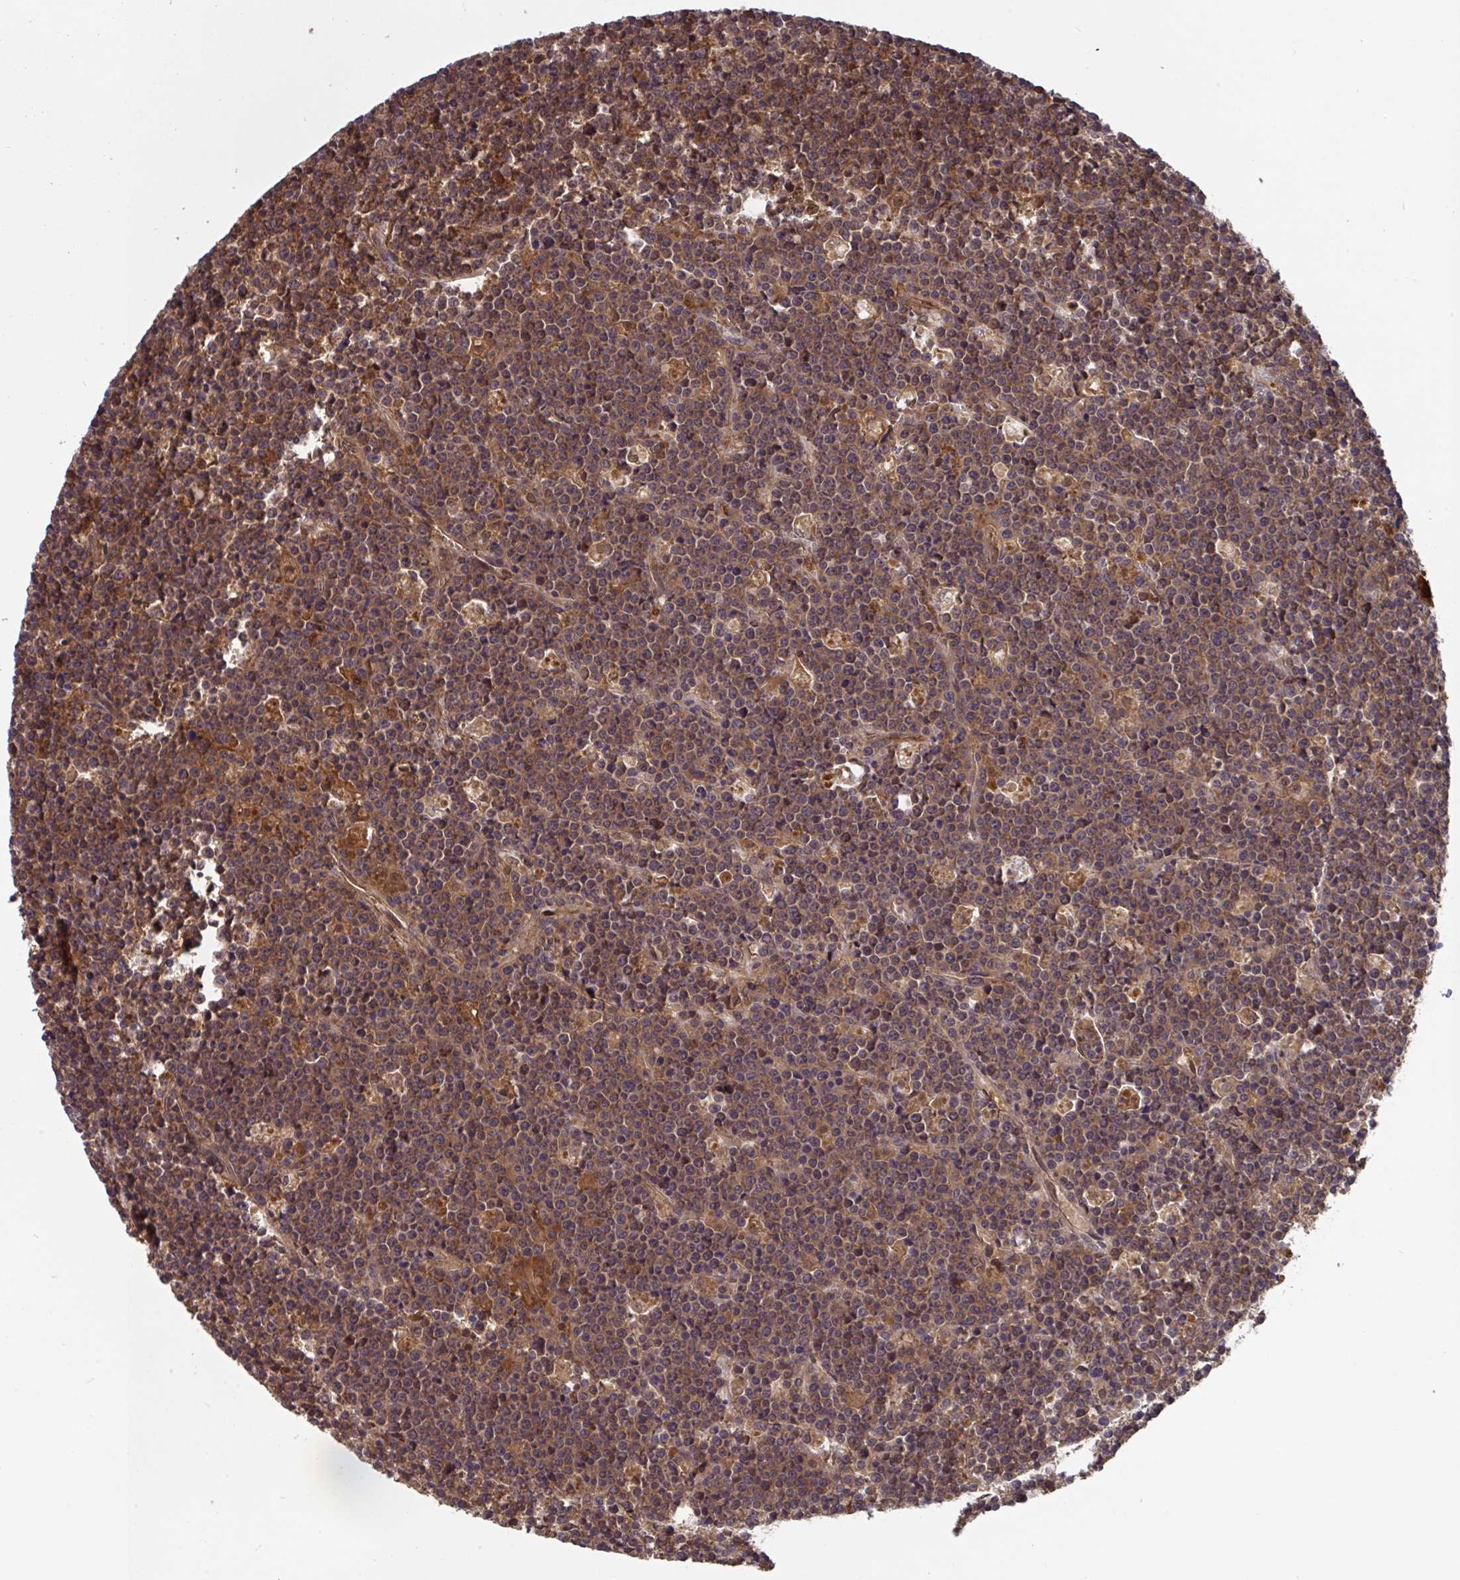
{"staining": {"intensity": "weak", "quantity": ">75%", "location": "cytoplasmic/membranous"}, "tissue": "lymphoma", "cell_type": "Tumor cells", "image_type": "cancer", "snomed": [{"axis": "morphology", "description": "Malignant lymphoma, non-Hodgkin's type, High grade"}, {"axis": "topography", "description": "Ovary"}], "caption": "Immunohistochemical staining of human lymphoma demonstrates weak cytoplasmic/membranous protein expression in approximately >75% of tumor cells.", "gene": "TIGAR", "patient": {"sex": "female", "age": 56}}